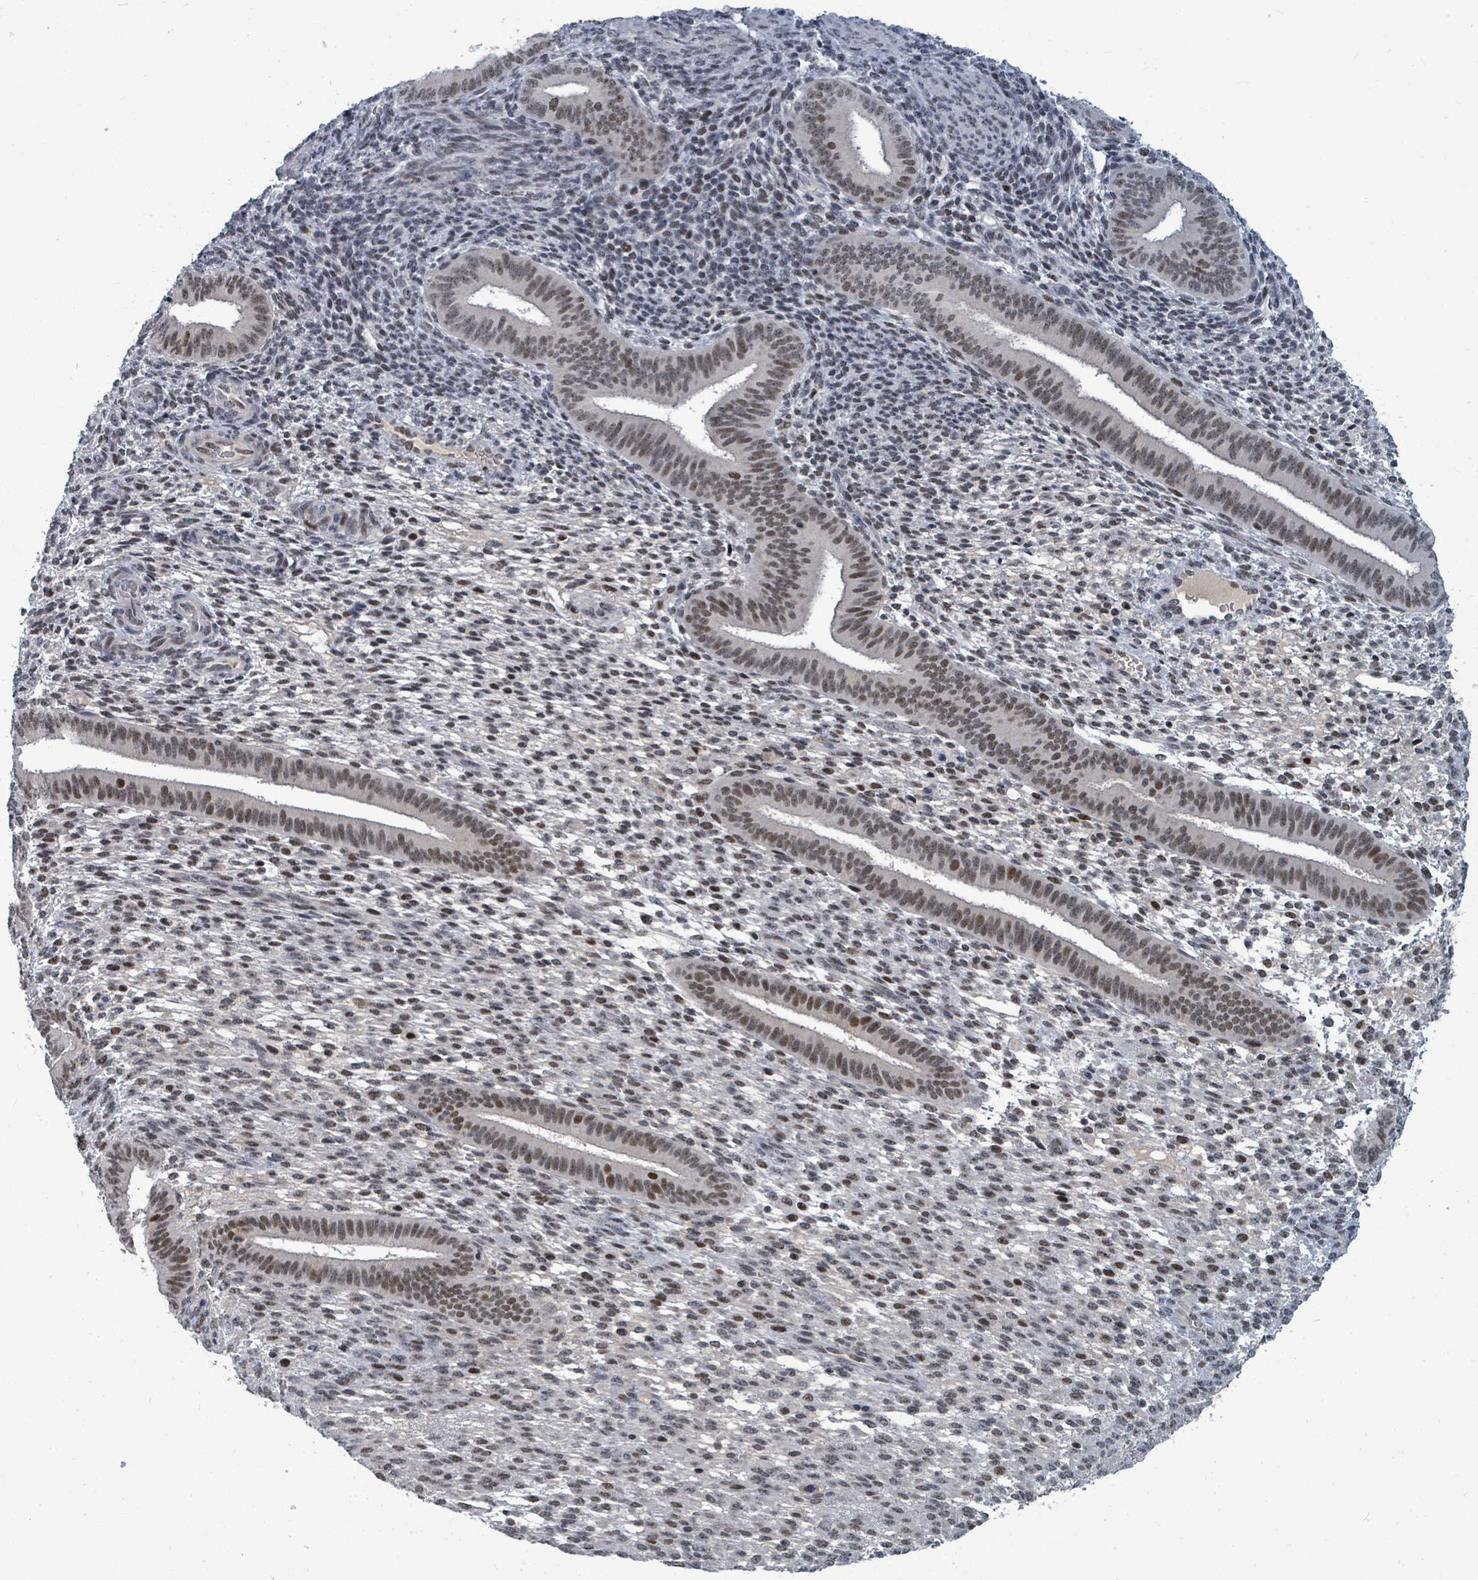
{"staining": {"intensity": "weak", "quantity": "25%-75%", "location": "nuclear"}, "tissue": "endometrium", "cell_type": "Cells in endometrial stroma", "image_type": "normal", "snomed": [{"axis": "morphology", "description": "Normal tissue, NOS"}, {"axis": "topography", "description": "Endometrium"}], "caption": "Immunohistochemistry (IHC) (DAB) staining of unremarkable endometrium reveals weak nuclear protein expression in approximately 25%-75% of cells in endometrial stroma. (DAB IHC with brightfield microscopy, high magnification).", "gene": "UCK1", "patient": {"sex": "female", "age": 36}}